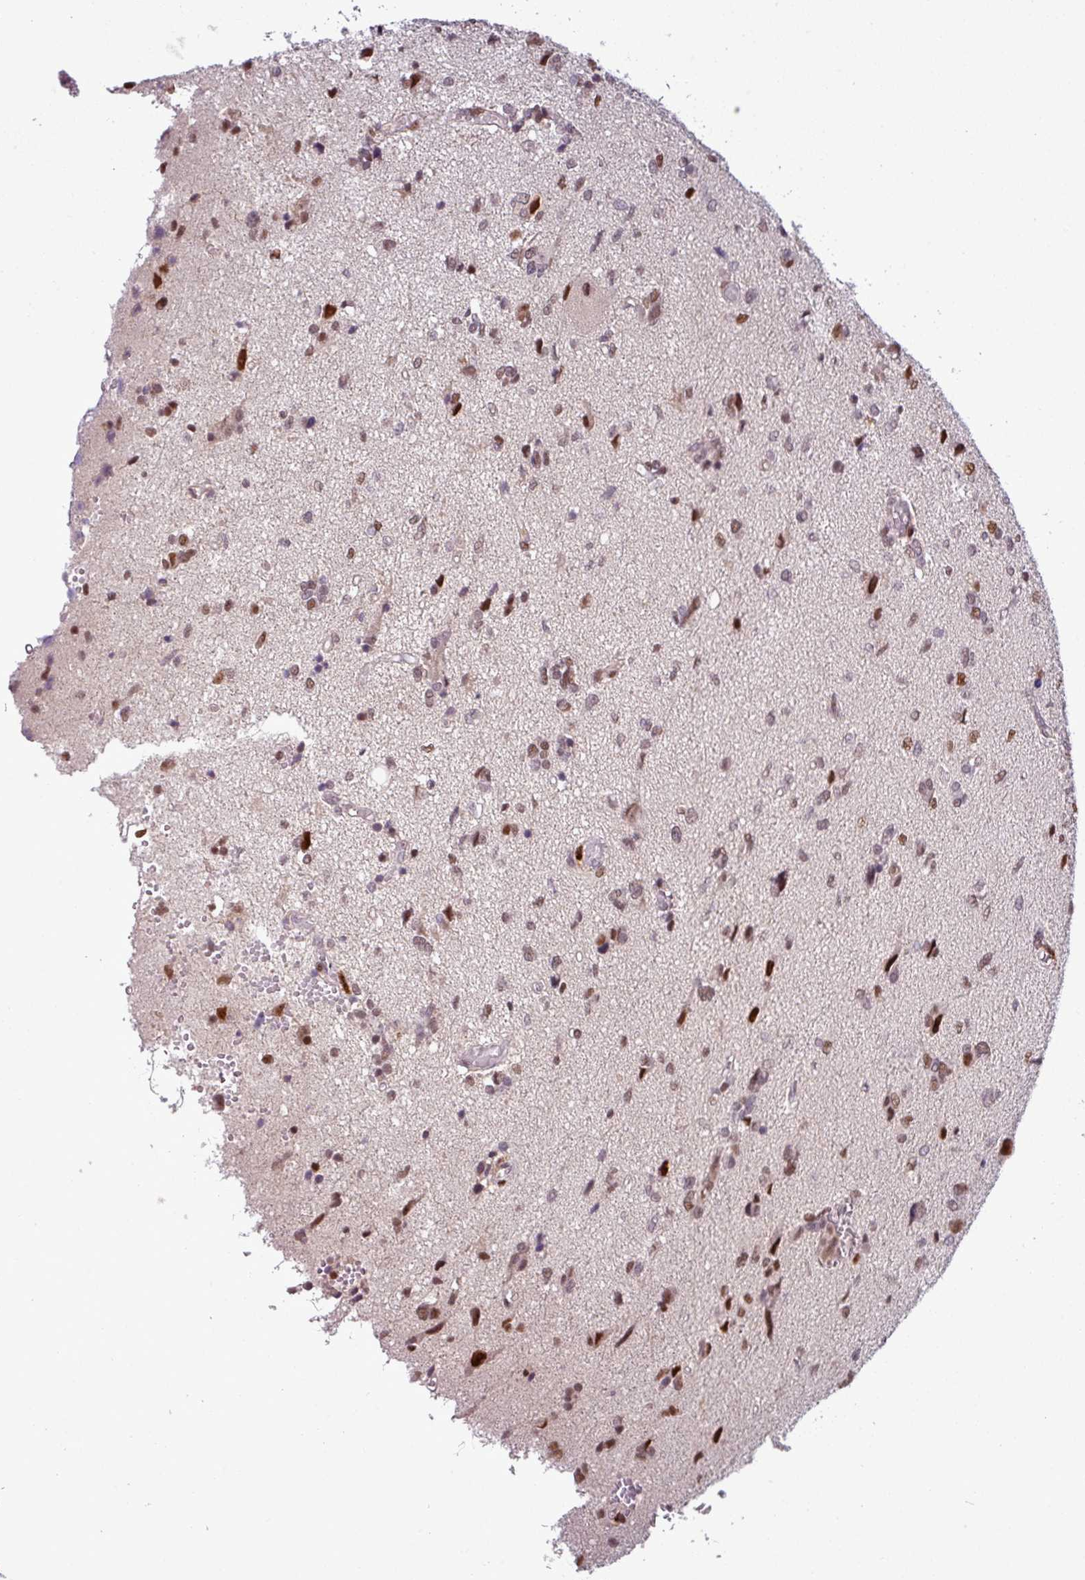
{"staining": {"intensity": "moderate", "quantity": ">75%", "location": "nuclear"}, "tissue": "glioma", "cell_type": "Tumor cells", "image_type": "cancer", "snomed": [{"axis": "morphology", "description": "Glioma, malignant, High grade"}, {"axis": "topography", "description": "Brain"}], "caption": "Protein staining of high-grade glioma (malignant) tissue demonstrates moderate nuclear staining in about >75% of tumor cells.", "gene": "IRF2BPL", "patient": {"sex": "female", "age": 59}}